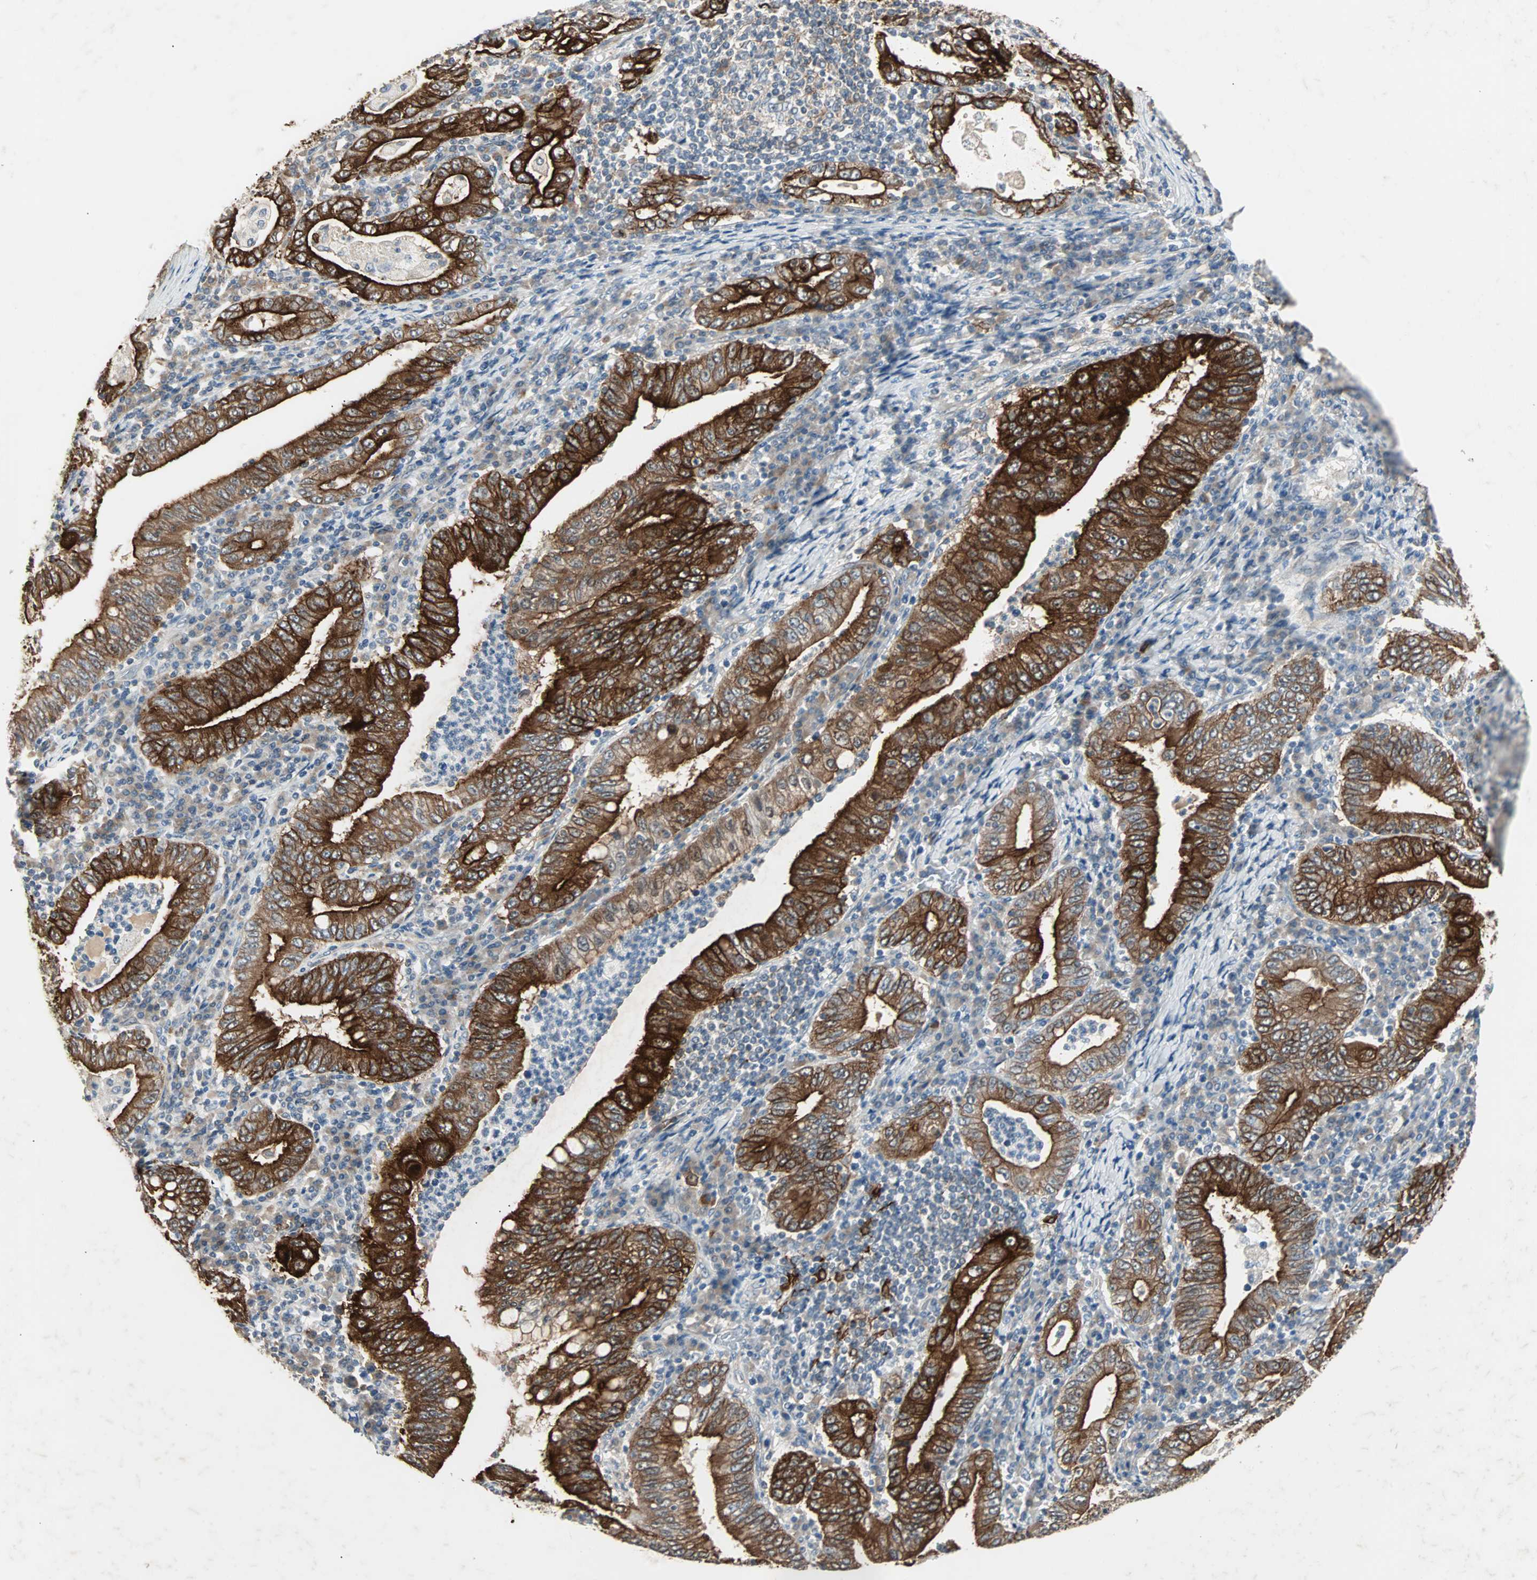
{"staining": {"intensity": "strong", "quantity": ">75%", "location": "cytoplasmic/membranous"}, "tissue": "stomach cancer", "cell_type": "Tumor cells", "image_type": "cancer", "snomed": [{"axis": "morphology", "description": "Normal tissue, NOS"}, {"axis": "morphology", "description": "Adenocarcinoma, NOS"}, {"axis": "topography", "description": "Esophagus"}, {"axis": "topography", "description": "Stomach, upper"}, {"axis": "topography", "description": "Peripheral nerve tissue"}], "caption": "Tumor cells reveal strong cytoplasmic/membranous staining in about >75% of cells in stomach adenocarcinoma.", "gene": "CMC2", "patient": {"sex": "male", "age": 62}}